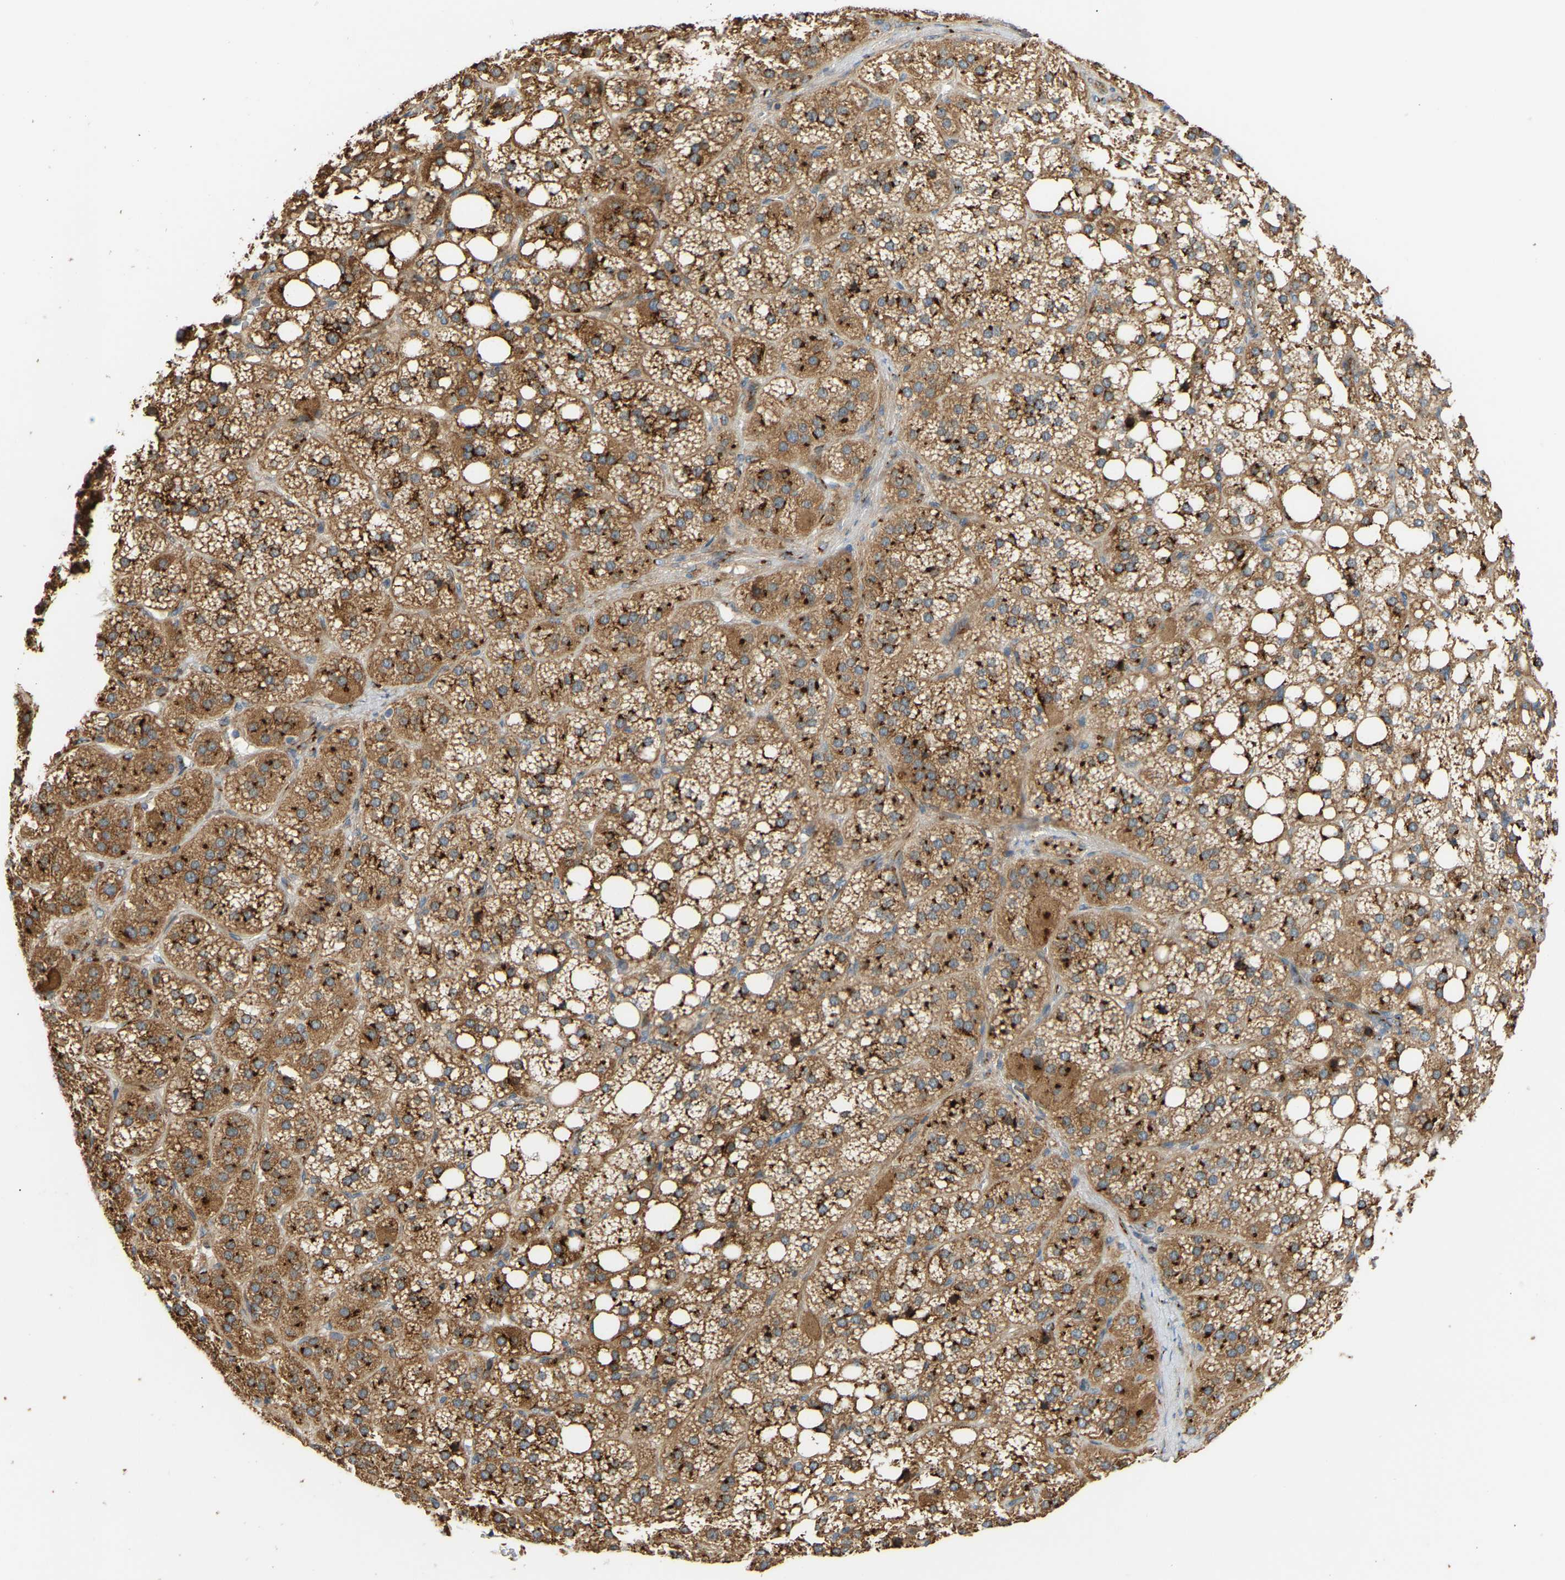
{"staining": {"intensity": "strong", "quantity": ">75%", "location": "cytoplasmic/membranous"}, "tissue": "adrenal gland", "cell_type": "Glandular cells", "image_type": "normal", "snomed": [{"axis": "morphology", "description": "Normal tissue, NOS"}, {"axis": "topography", "description": "Adrenal gland"}], "caption": "An image of human adrenal gland stained for a protein displays strong cytoplasmic/membranous brown staining in glandular cells. Using DAB (brown) and hematoxylin (blue) stains, captured at high magnification using brightfield microscopy.", "gene": "YIPF2", "patient": {"sex": "female", "age": 59}}